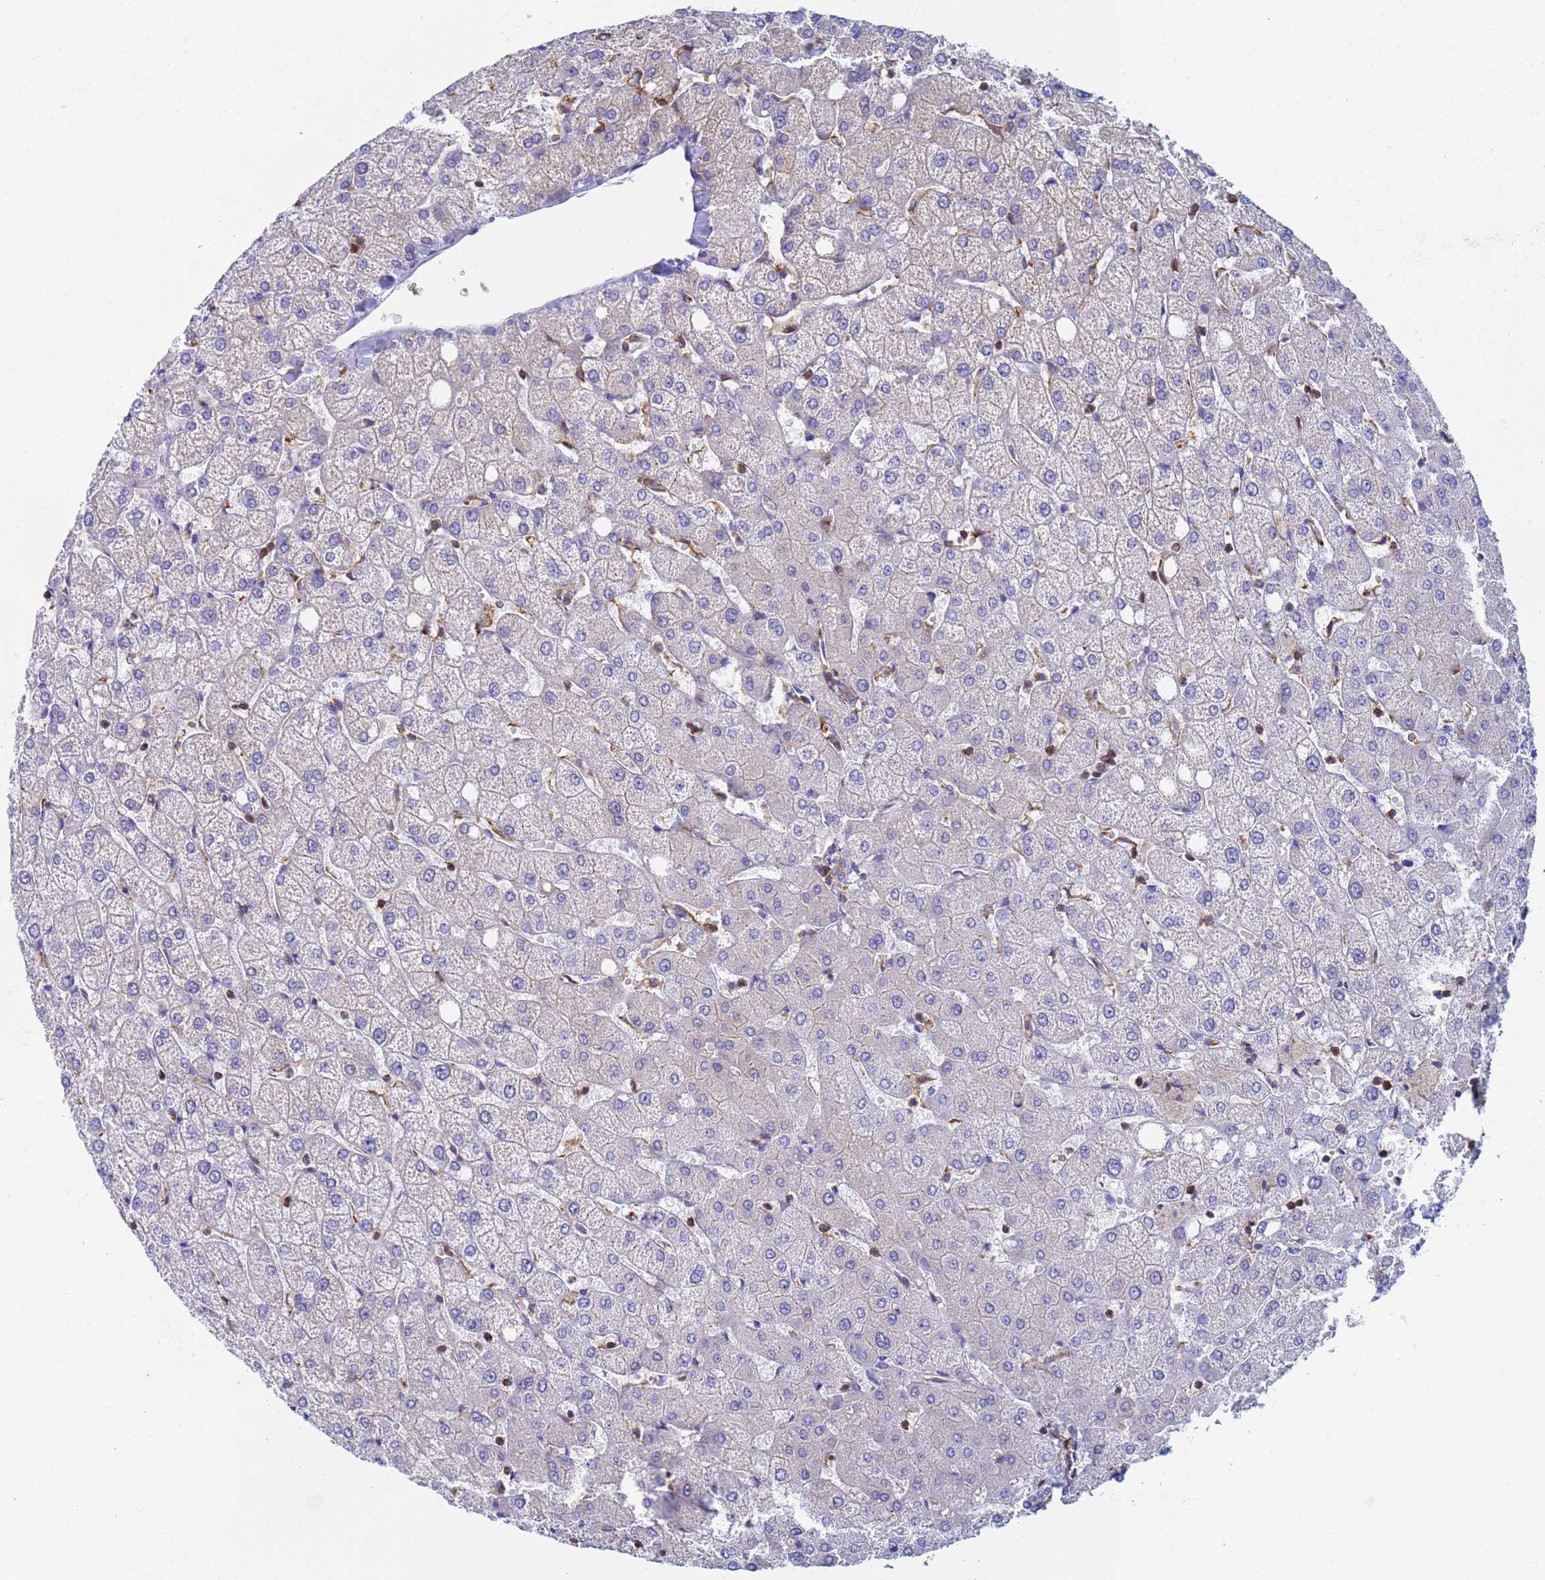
{"staining": {"intensity": "weak", "quantity": "<25%", "location": "cytoplasmic/membranous"}, "tissue": "liver", "cell_type": "Cholangiocytes", "image_type": "normal", "snomed": [{"axis": "morphology", "description": "Normal tissue, NOS"}, {"axis": "topography", "description": "Liver"}], "caption": "Unremarkable liver was stained to show a protein in brown. There is no significant positivity in cholangiocytes. The staining is performed using DAB brown chromogen with nuclei counter-stained in using hematoxylin.", "gene": "ZNG1A", "patient": {"sex": "female", "age": 54}}